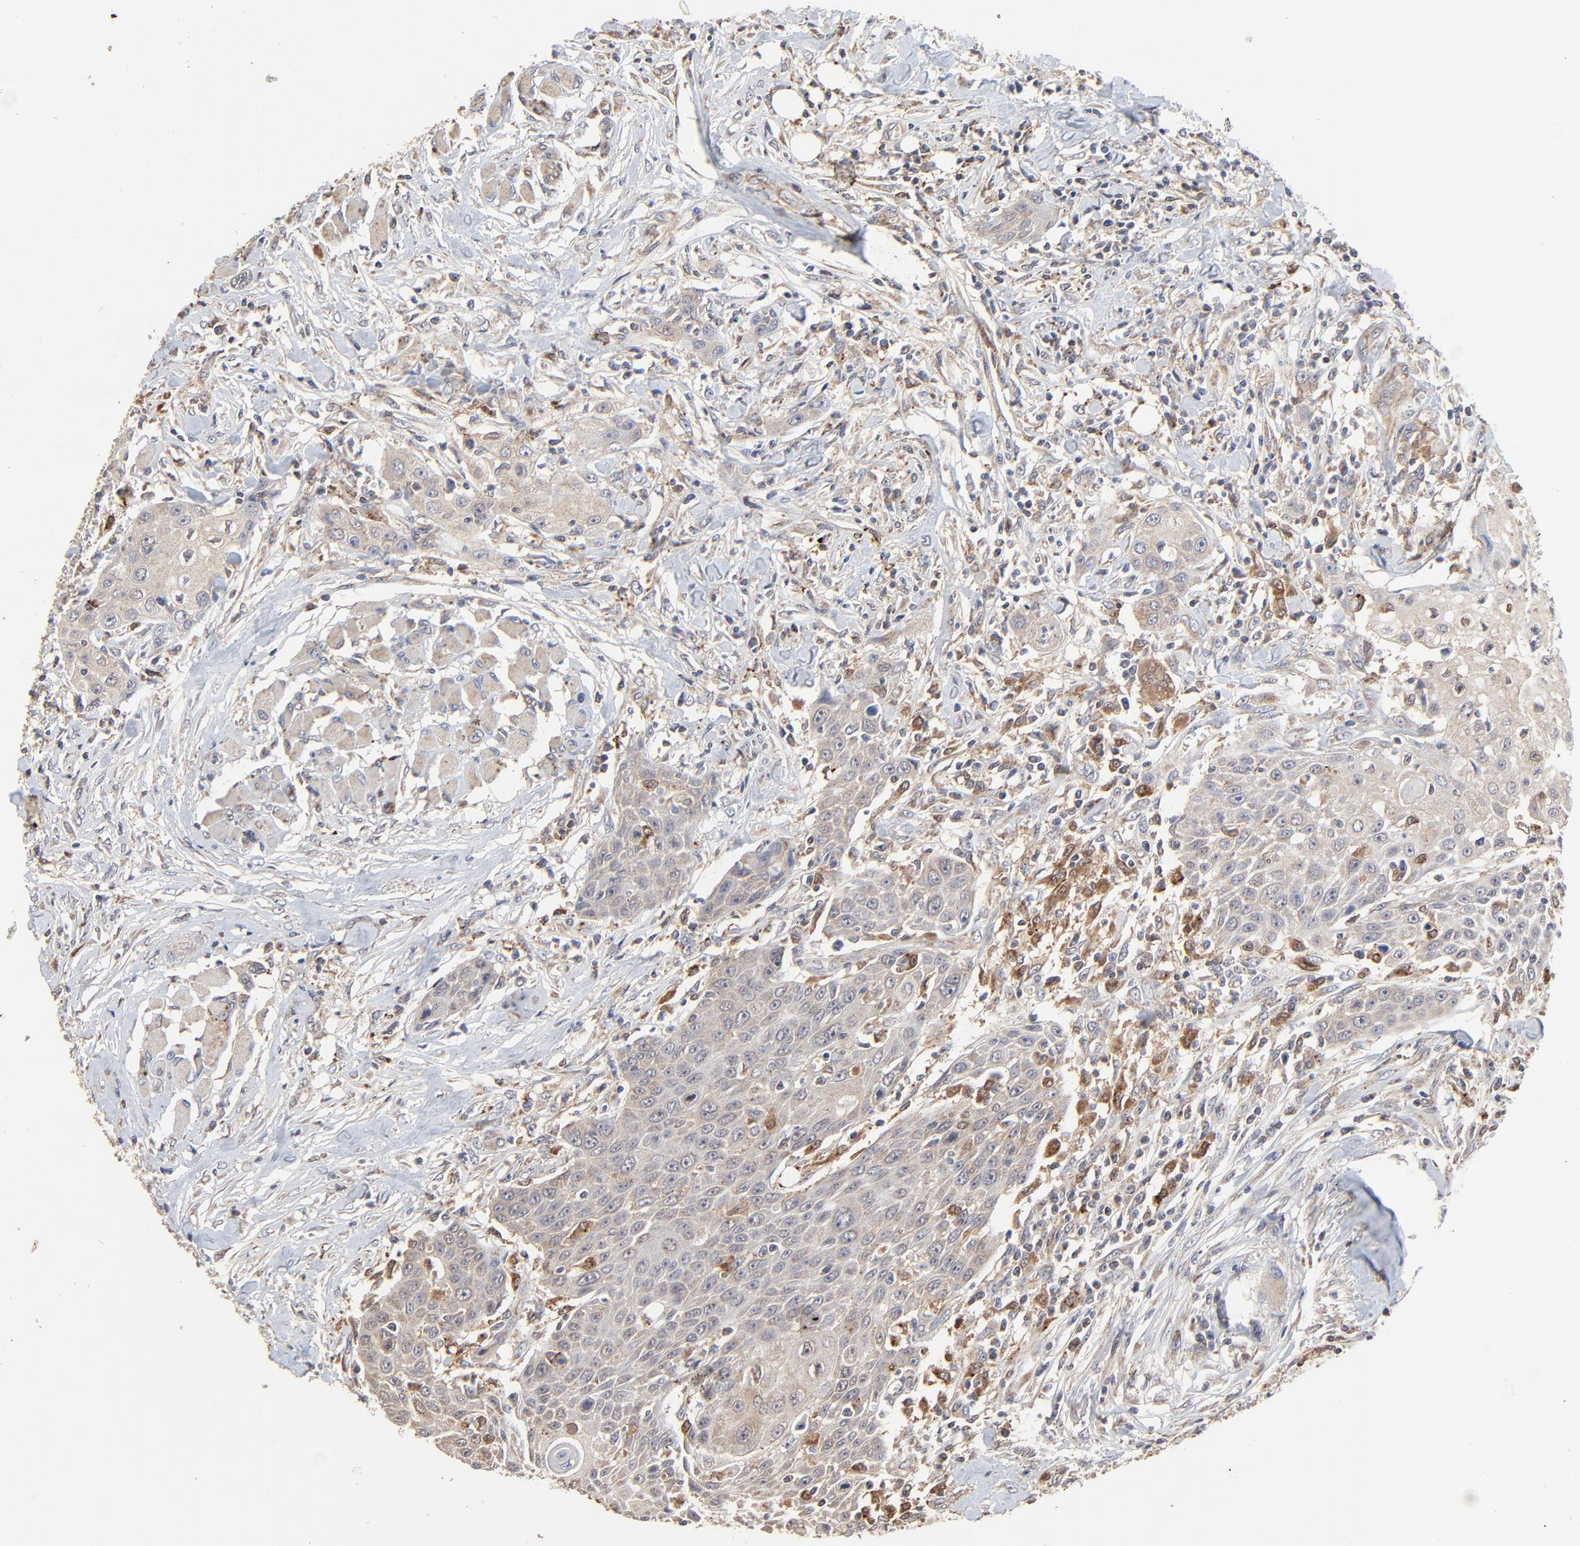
{"staining": {"intensity": "weak", "quantity": ">75%", "location": "cytoplasmic/membranous"}, "tissue": "head and neck cancer", "cell_type": "Tumor cells", "image_type": "cancer", "snomed": [{"axis": "morphology", "description": "Squamous cell carcinoma, NOS"}, {"axis": "topography", "description": "Oral tissue"}, {"axis": "topography", "description": "Head-Neck"}], "caption": "IHC of human head and neck cancer (squamous cell carcinoma) reveals low levels of weak cytoplasmic/membranous positivity in about >75% of tumor cells. (IHC, brightfield microscopy, high magnification).", "gene": "LGALS3", "patient": {"sex": "female", "age": 82}}